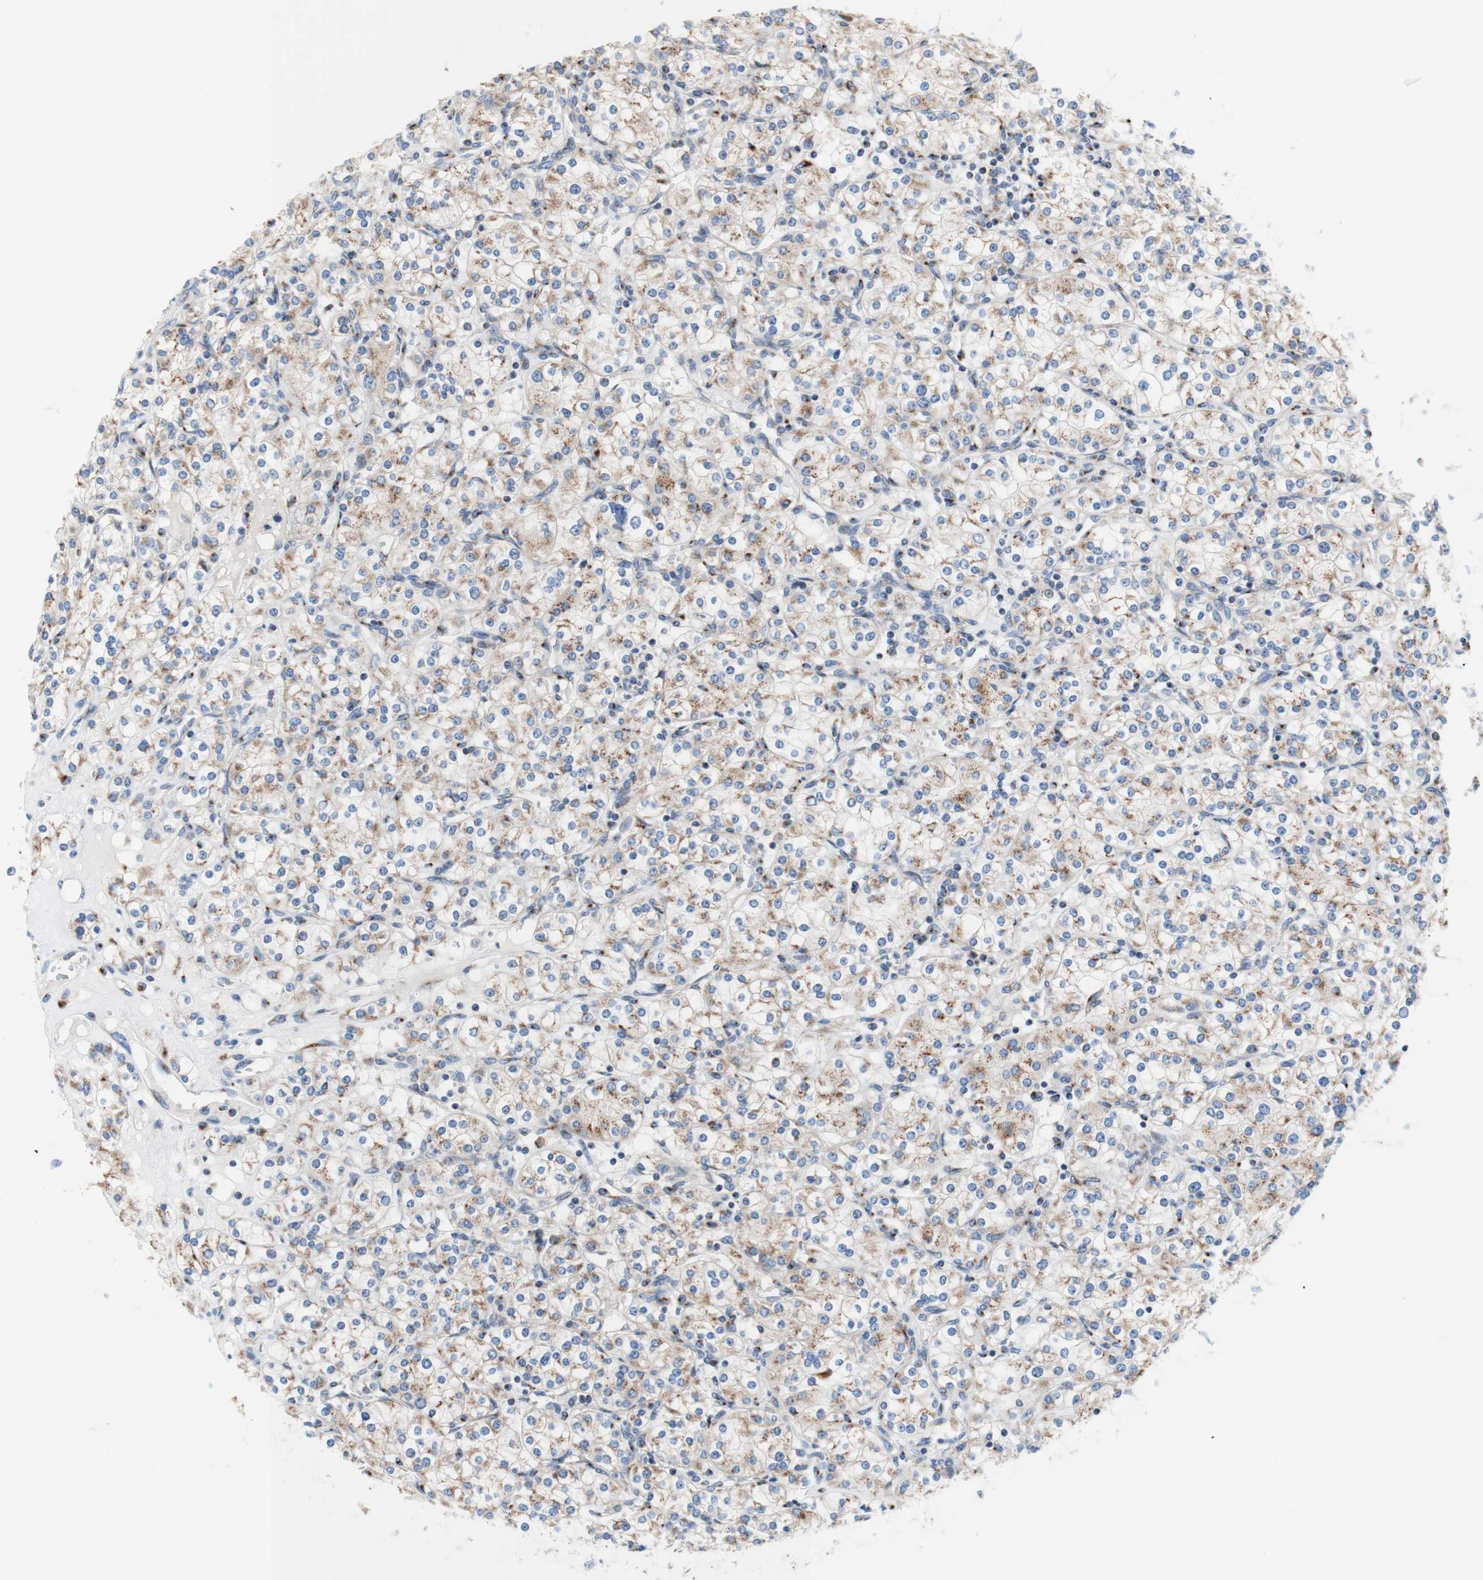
{"staining": {"intensity": "weak", "quantity": "25%-75%", "location": "cytoplasmic/membranous"}, "tissue": "renal cancer", "cell_type": "Tumor cells", "image_type": "cancer", "snomed": [{"axis": "morphology", "description": "Adenocarcinoma, NOS"}, {"axis": "topography", "description": "Kidney"}], "caption": "Immunohistochemistry (IHC) staining of adenocarcinoma (renal), which demonstrates low levels of weak cytoplasmic/membranous expression in approximately 25%-75% of tumor cells indicating weak cytoplasmic/membranous protein expression. The staining was performed using DAB (brown) for protein detection and nuclei were counterstained in hematoxylin (blue).", "gene": "GALNT2", "patient": {"sex": "male", "age": 77}}